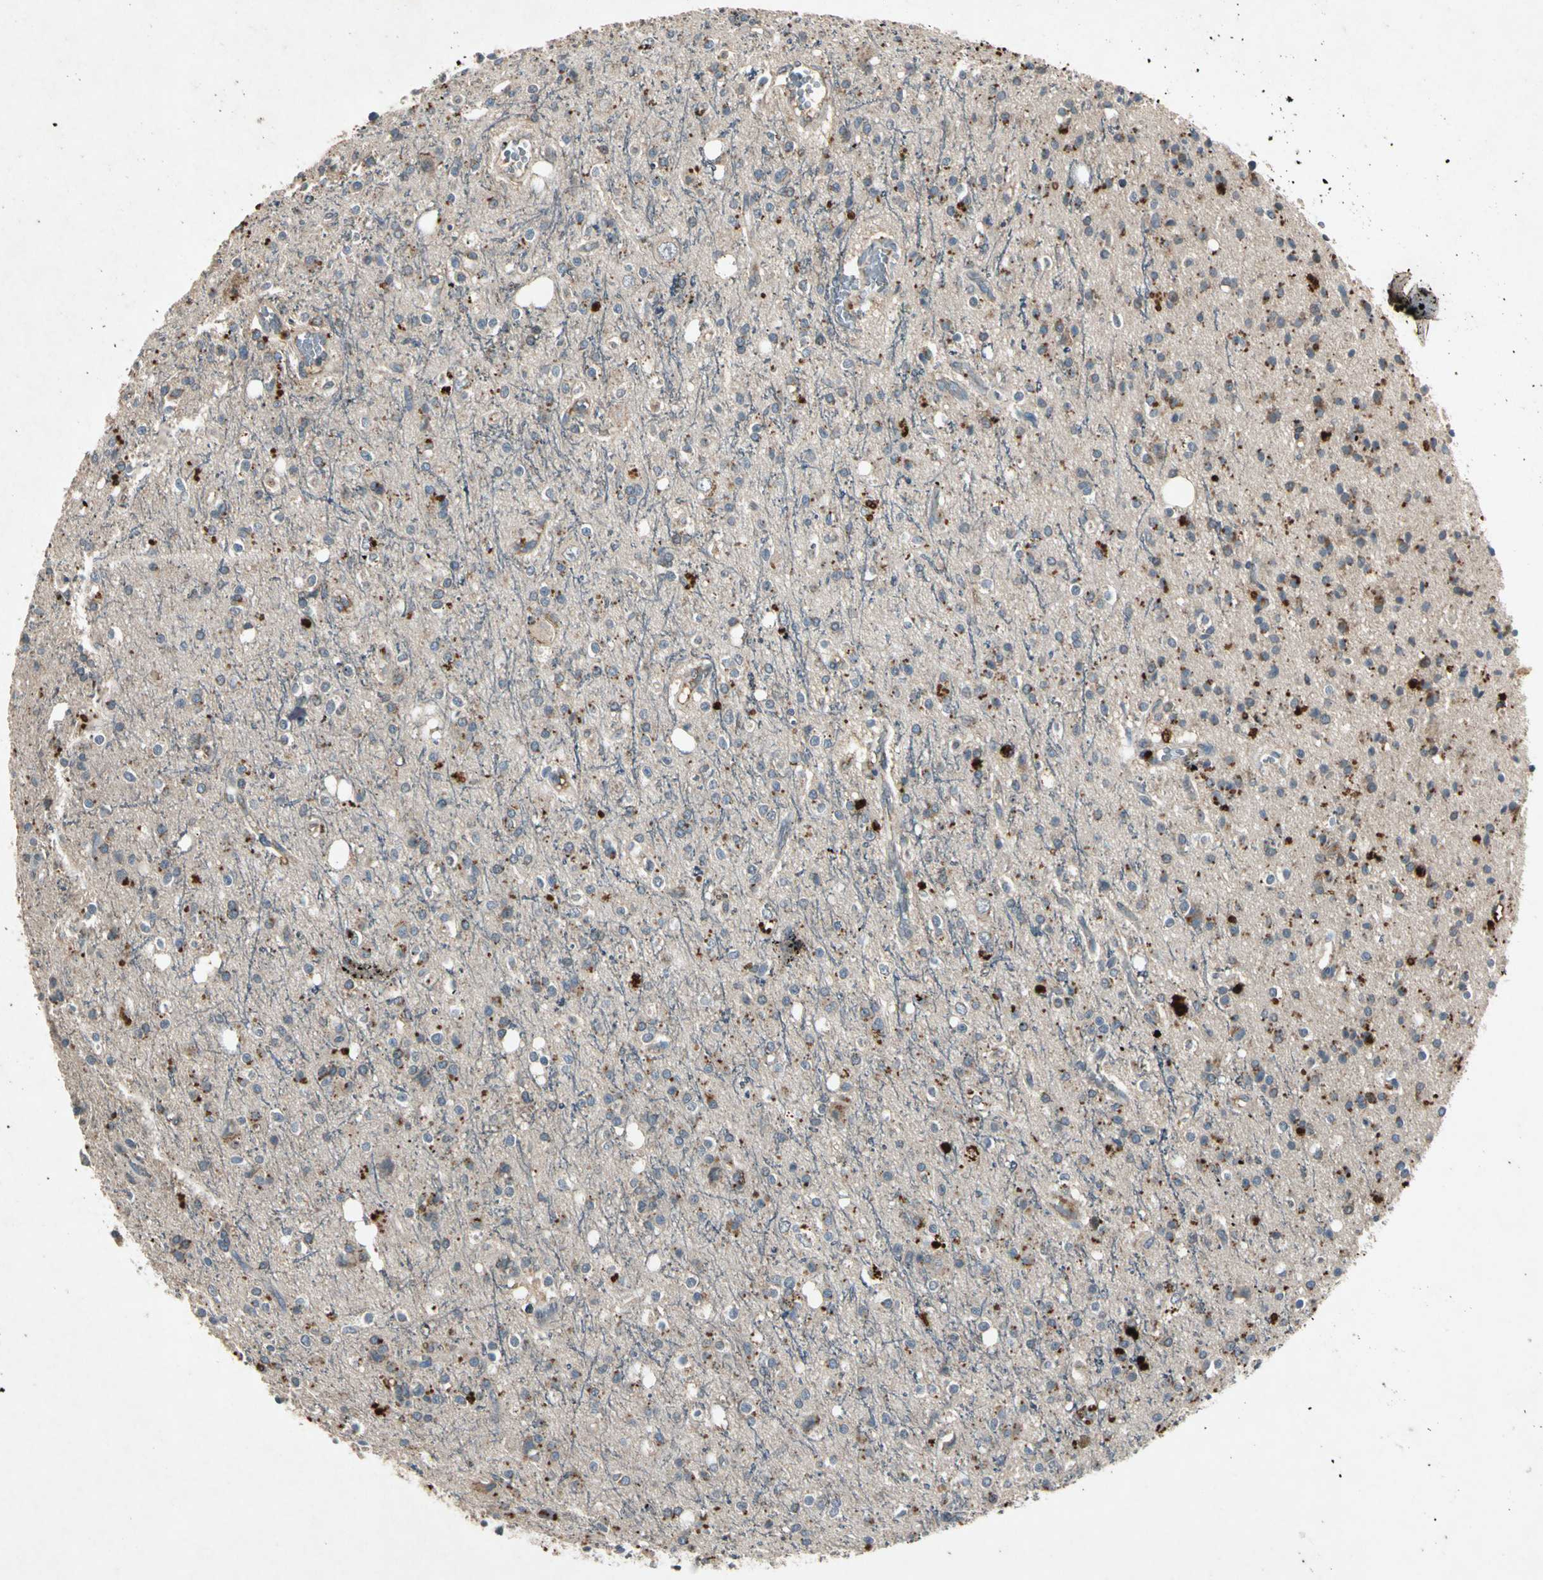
{"staining": {"intensity": "weak", "quantity": "<25%", "location": "cytoplasmic/membranous"}, "tissue": "glioma", "cell_type": "Tumor cells", "image_type": "cancer", "snomed": [{"axis": "morphology", "description": "Glioma, malignant, High grade"}, {"axis": "topography", "description": "Brain"}], "caption": "A high-resolution photomicrograph shows IHC staining of glioma, which demonstrates no significant staining in tumor cells.", "gene": "GPLD1", "patient": {"sex": "male", "age": 47}}